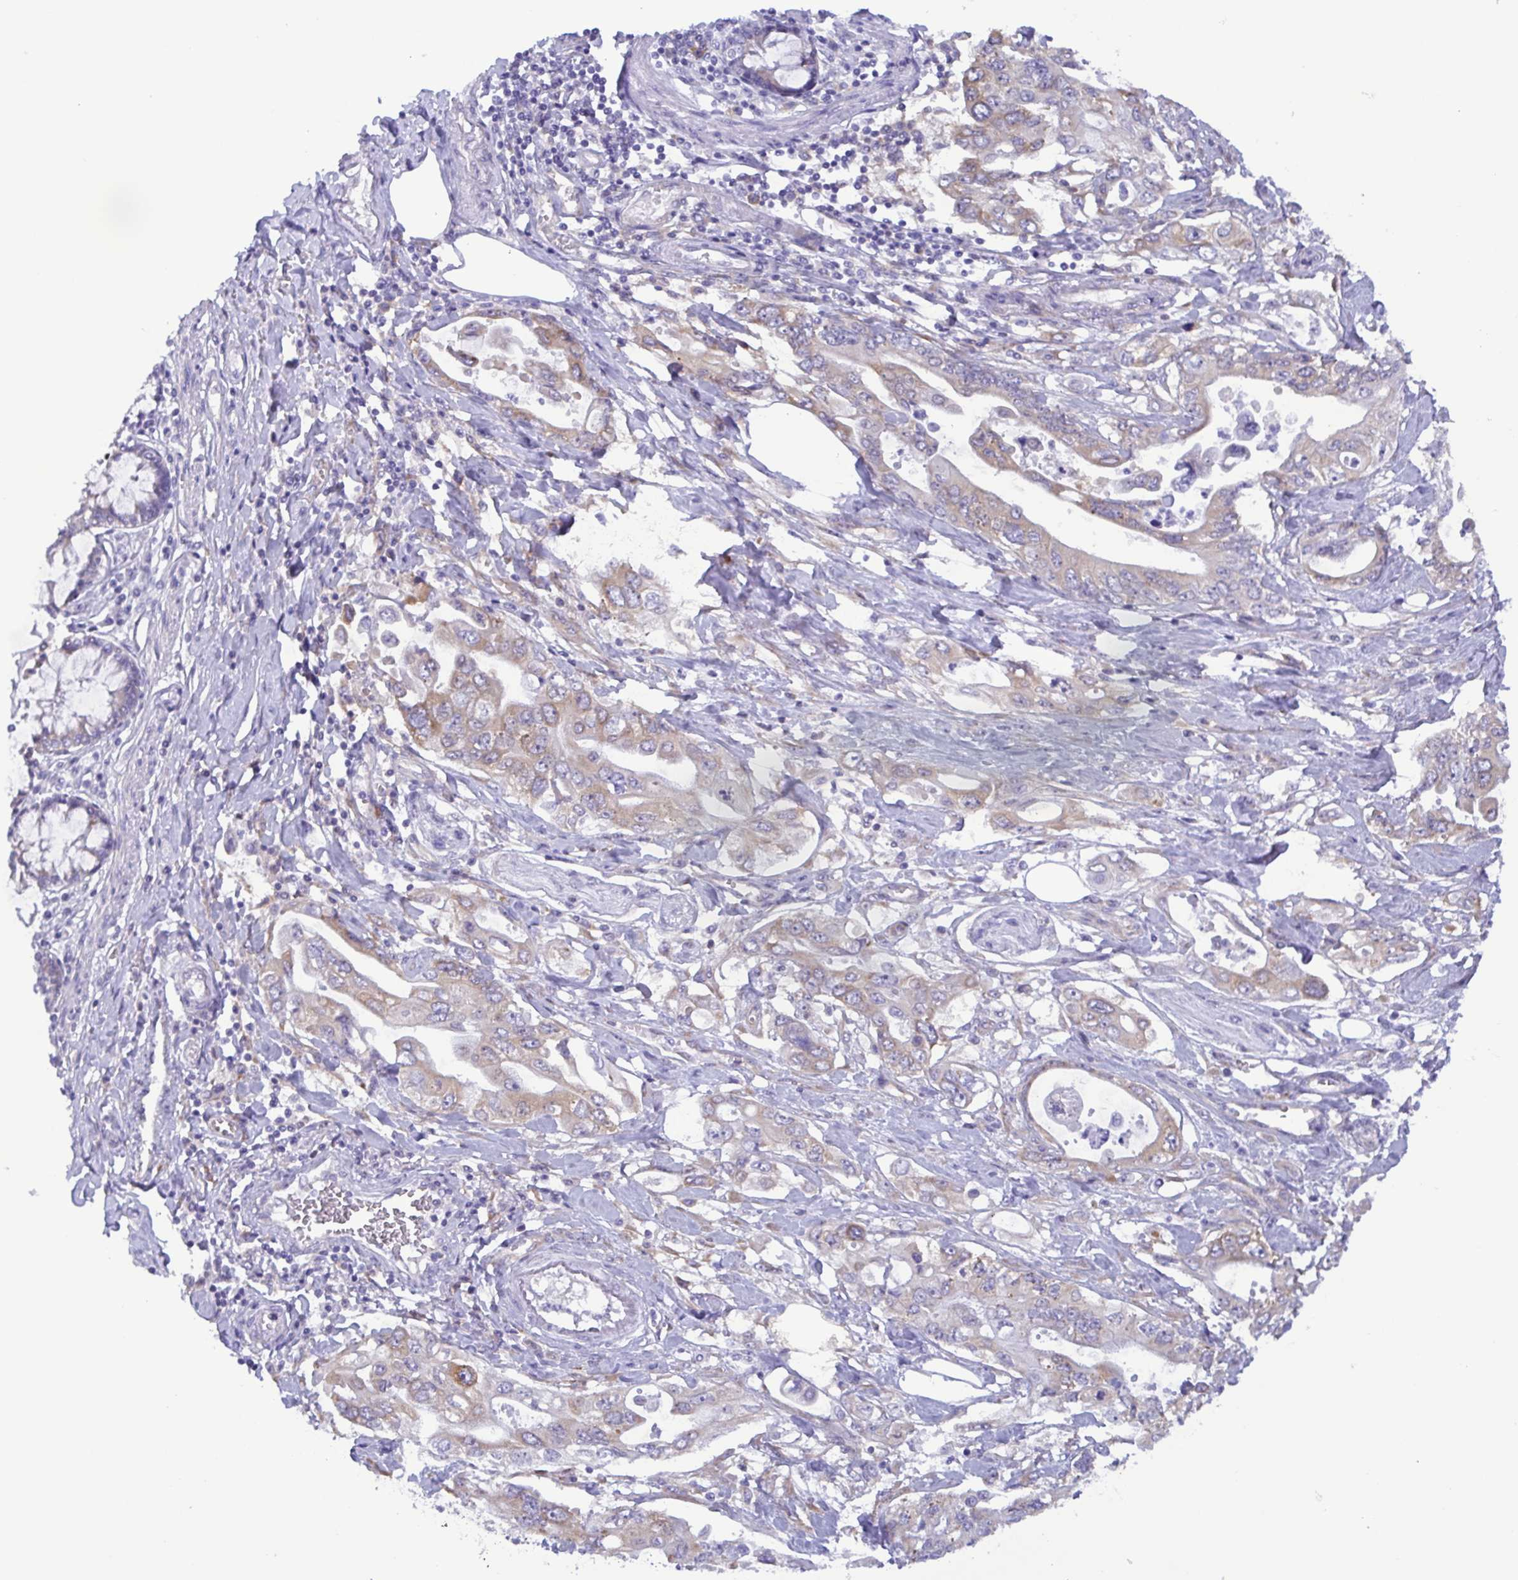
{"staining": {"intensity": "weak", "quantity": "25%-75%", "location": "cytoplasmic/membranous"}, "tissue": "pancreatic cancer", "cell_type": "Tumor cells", "image_type": "cancer", "snomed": [{"axis": "morphology", "description": "Adenocarcinoma, NOS"}, {"axis": "topography", "description": "Pancreas"}], "caption": "Pancreatic cancer (adenocarcinoma) stained with DAB immunohistochemistry (IHC) reveals low levels of weak cytoplasmic/membranous staining in approximately 25%-75% of tumor cells.", "gene": "TNNI3", "patient": {"sex": "female", "age": 63}}